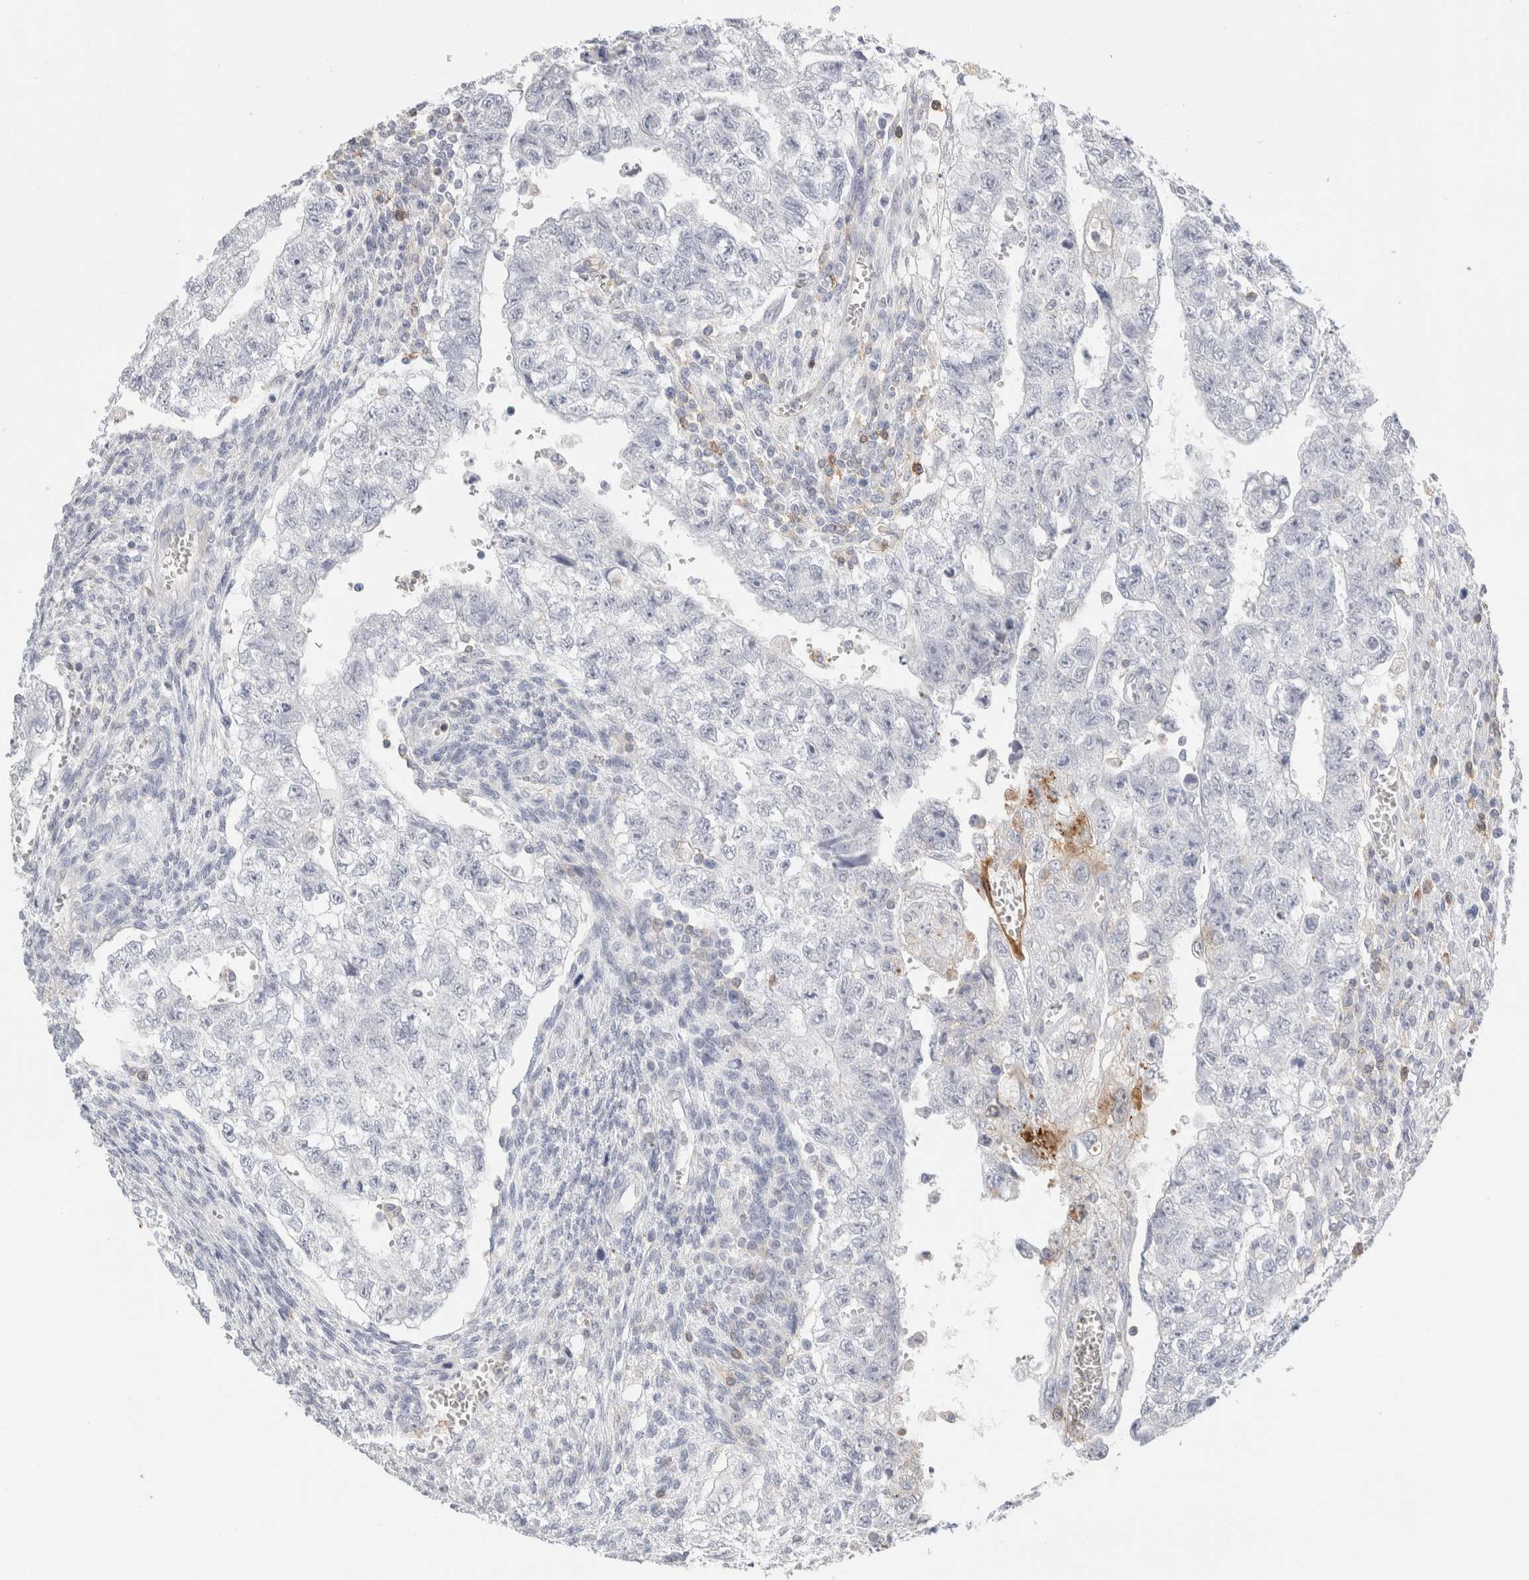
{"staining": {"intensity": "negative", "quantity": "none", "location": "none"}, "tissue": "testis cancer", "cell_type": "Tumor cells", "image_type": "cancer", "snomed": [{"axis": "morphology", "description": "Seminoma, NOS"}, {"axis": "morphology", "description": "Carcinoma, Embryonal, NOS"}, {"axis": "topography", "description": "Testis"}], "caption": "Immunohistochemistry (IHC) image of neoplastic tissue: testis cancer (embryonal carcinoma) stained with DAB (3,3'-diaminobenzidine) exhibits no significant protein positivity in tumor cells.", "gene": "P2RY2", "patient": {"sex": "male", "age": 38}}